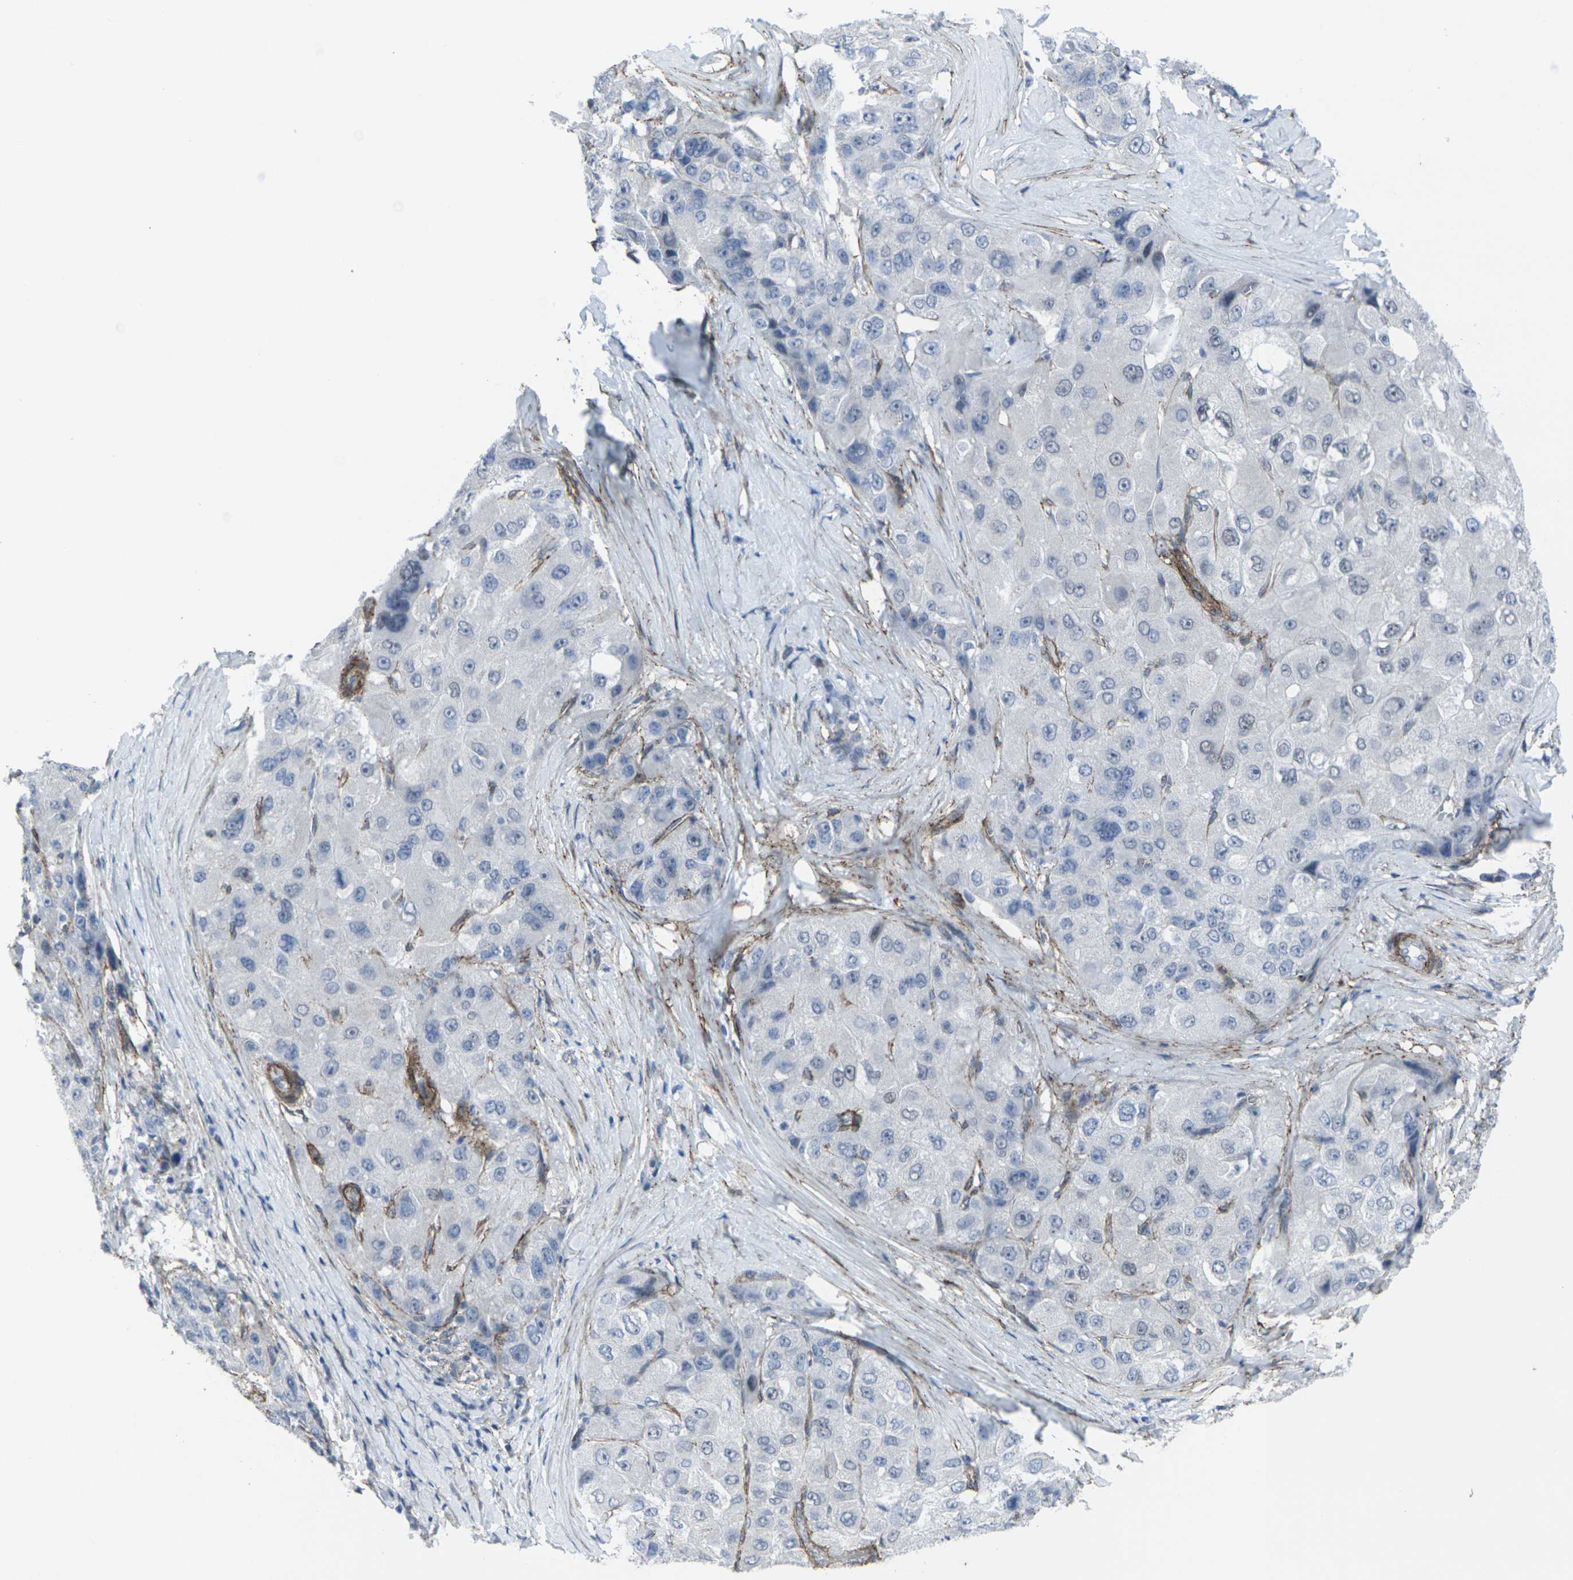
{"staining": {"intensity": "negative", "quantity": "none", "location": "none"}, "tissue": "liver cancer", "cell_type": "Tumor cells", "image_type": "cancer", "snomed": [{"axis": "morphology", "description": "Carcinoma, Hepatocellular, NOS"}, {"axis": "topography", "description": "Liver"}], "caption": "An image of human liver hepatocellular carcinoma is negative for staining in tumor cells.", "gene": "CDH11", "patient": {"sex": "male", "age": 80}}